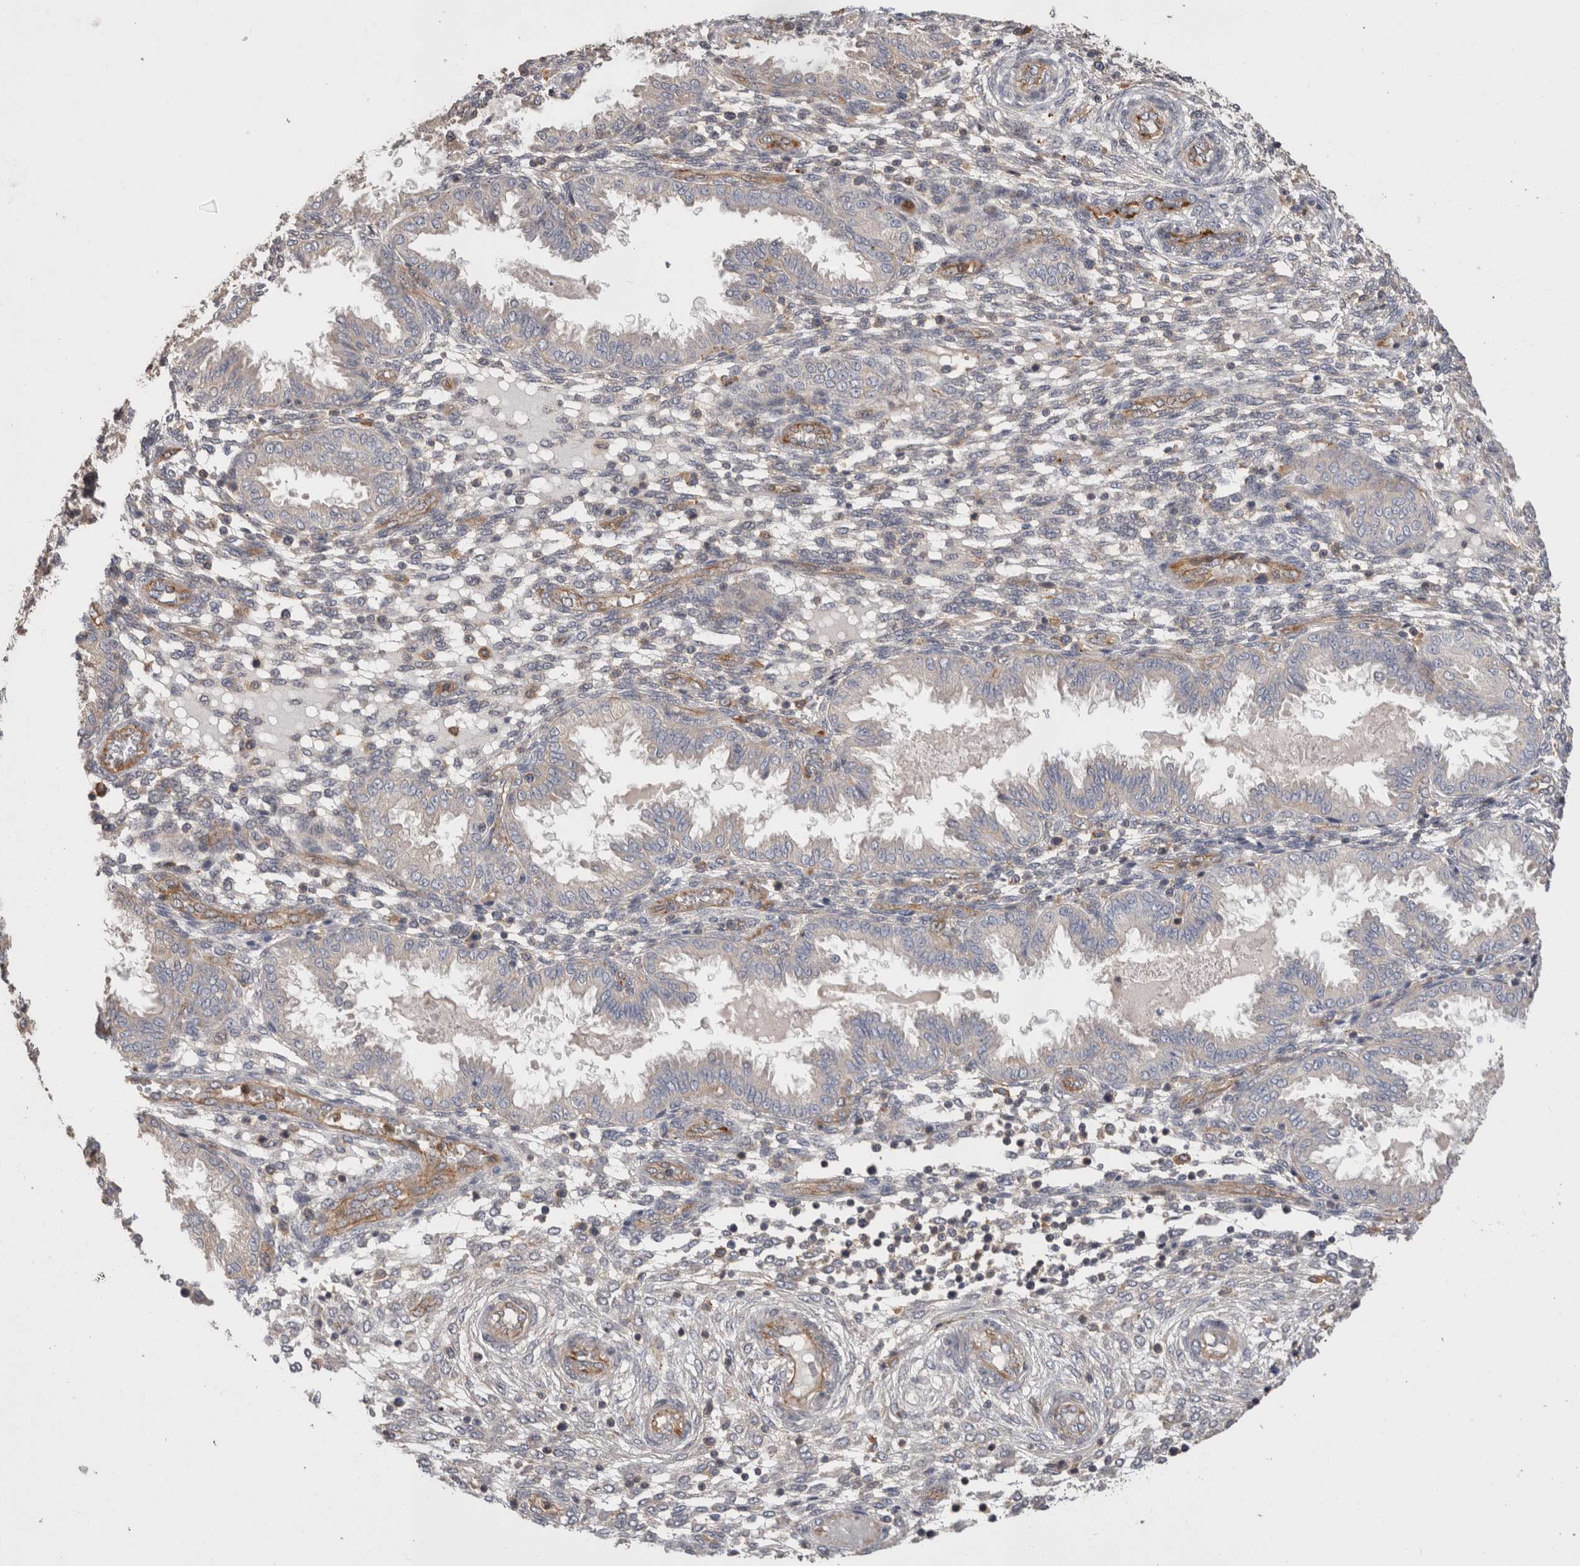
{"staining": {"intensity": "negative", "quantity": "none", "location": "none"}, "tissue": "endometrium", "cell_type": "Cells in endometrial stroma", "image_type": "normal", "snomed": [{"axis": "morphology", "description": "Normal tissue, NOS"}, {"axis": "topography", "description": "Endometrium"}], "caption": "Immunohistochemistry (IHC) image of benign endometrium stained for a protein (brown), which shows no staining in cells in endometrial stroma. (DAB immunohistochemistry (IHC) visualized using brightfield microscopy, high magnification).", "gene": "BNIP2", "patient": {"sex": "female", "age": 33}}